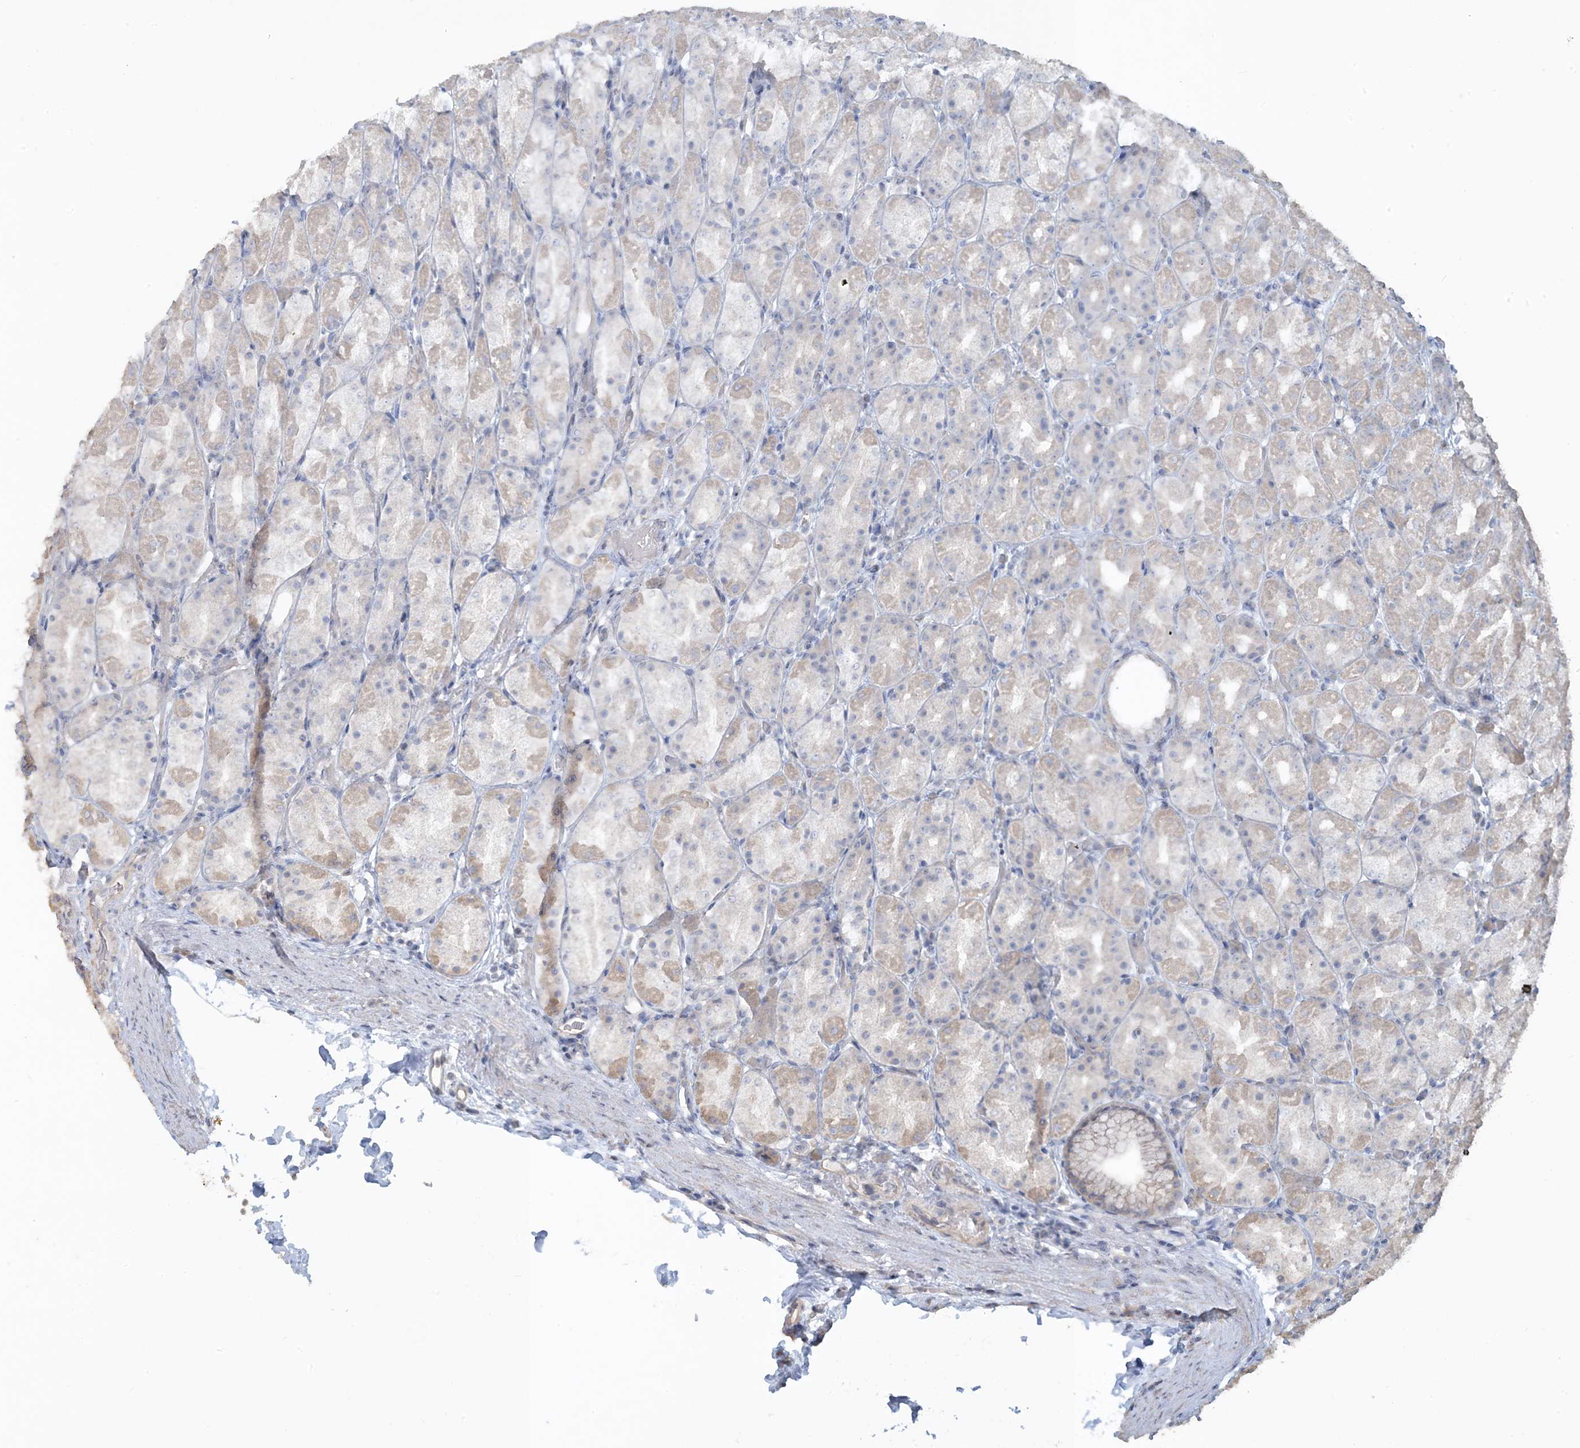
{"staining": {"intensity": "weak", "quantity": "<25%", "location": "cytoplasmic/membranous"}, "tissue": "stomach", "cell_type": "Glandular cells", "image_type": "normal", "snomed": [{"axis": "morphology", "description": "Normal tissue, NOS"}, {"axis": "topography", "description": "Stomach, upper"}], "caption": "Immunohistochemistry micrograph of normal stomach: human stomach stained with DAB (3,3'-diaminobenzidine) reveals no significant protein expression in glandular cells.", "gene": "NPHS2", "patient": {"sex": "male", "age": 68}}